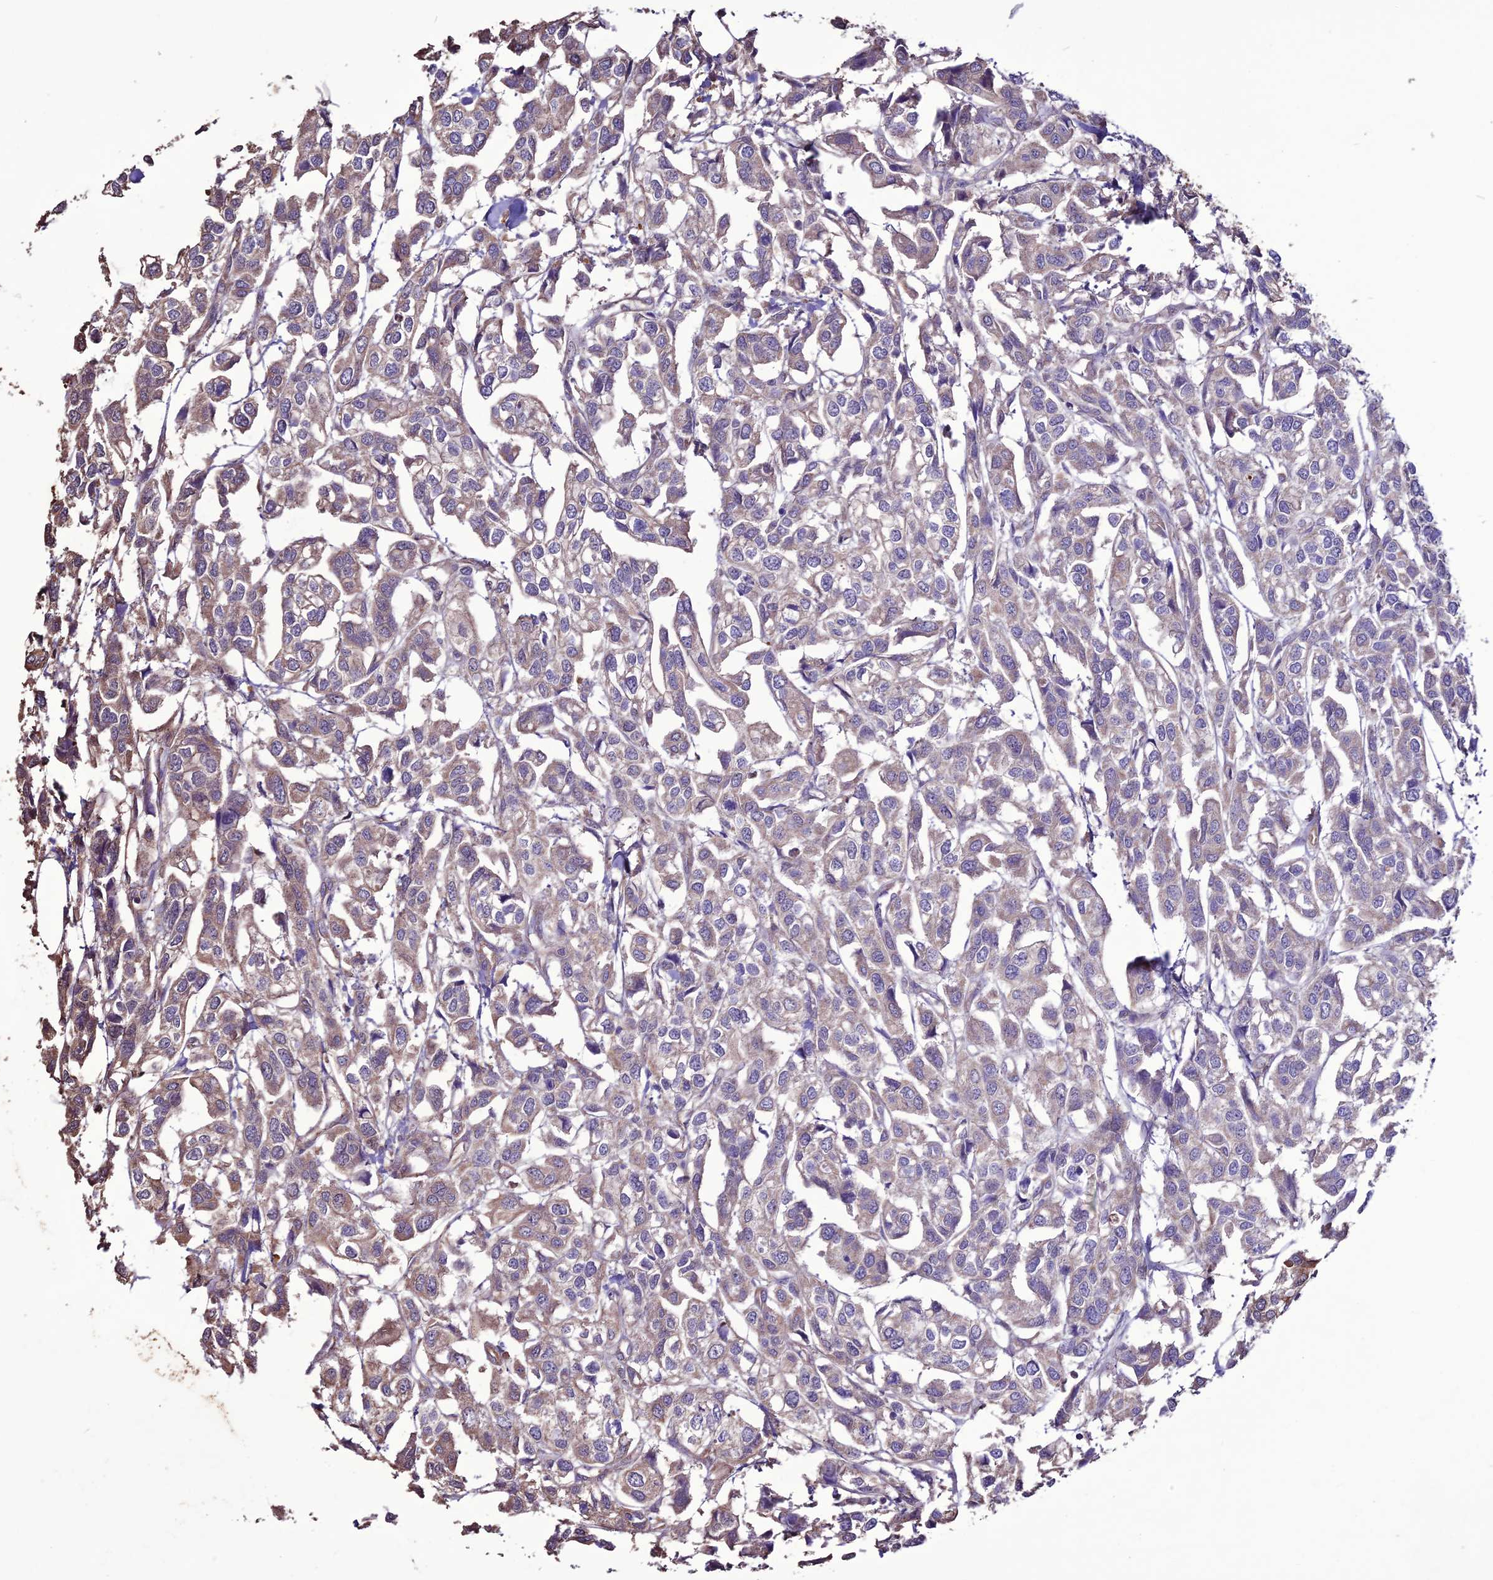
{"staining": {"intensity": "weak", "quantity": "25%-75%", "location": "cytoplasmic/membranous"}, "tissue": "urothelial cancer", "cell_type": "Tumor cells", "image_type": "cancer", "snomed": [{"axis": "morphology", "description": "Urothelial carcinoma, High grade"}, {"axis": "topography", "description": "Urinary bladder"}], "caption": "Tumor cells display weak cytoplasmic/membranous expression in approximately 25%-75% of cells in urothelial cancer. (DAB (3,3'-diaminobenzidine) IHC, brown staining for protein, blue staining for nuclei).", "gene": "CLEC2L", "patient": {"sex": "male", "age": 67}}